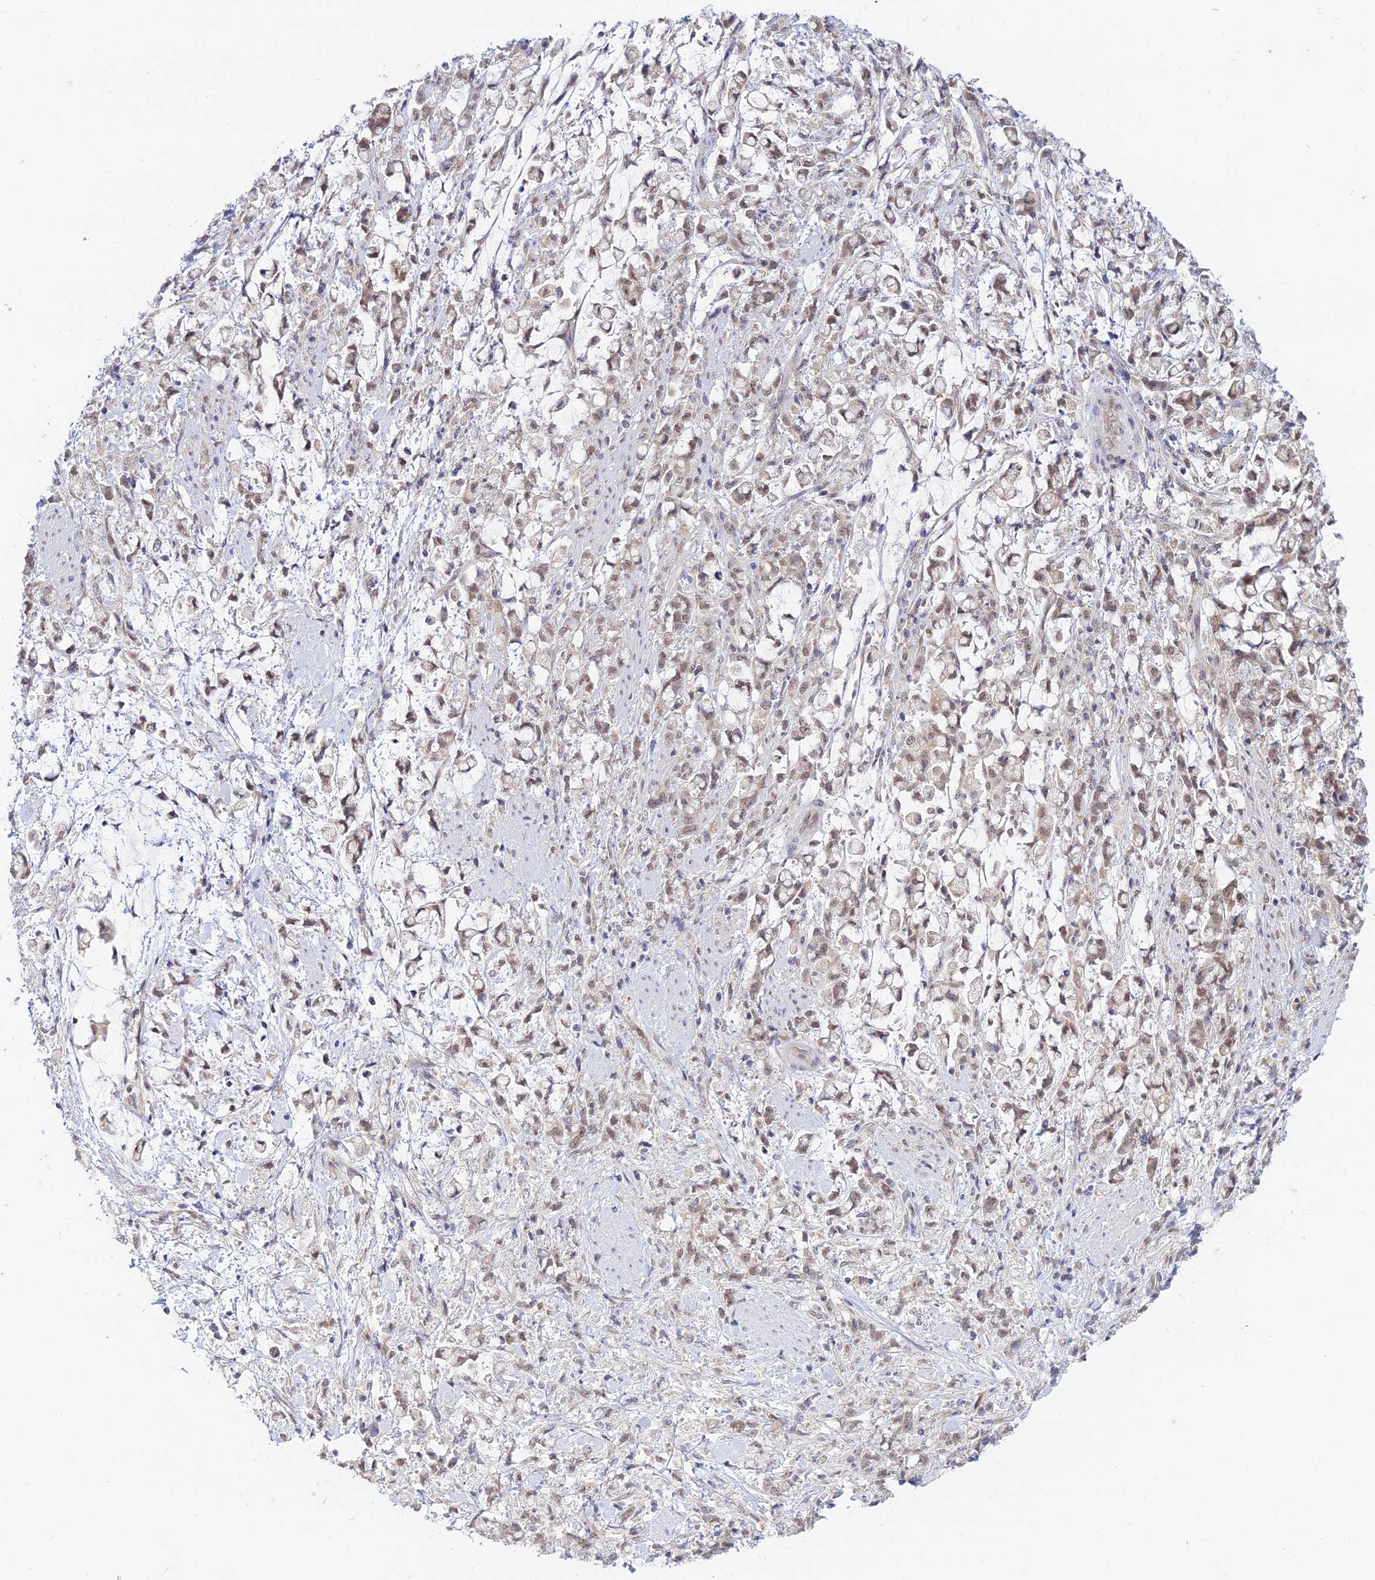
{"staining": {"intensity": "weak", "quantity": "25%-75%", "location": "nuclear"}, "tissue": "stomach cancer", "cell_type": "Tumor cells", "image_type": "cancer", "snomed": [{"axis": "morphology", "description": "Adenocarcinoma, NOS"}, {"axis": "topography", "description": "Stomach"}], "caption": "Protein expression analysis of stomach cancer (adenocarcinoma) demonstrates weak nuclear expression in approximately 25%-75% of tumor cells.", "gene": "SKIC8", "patient": {"sex": "female", "age": 60}}